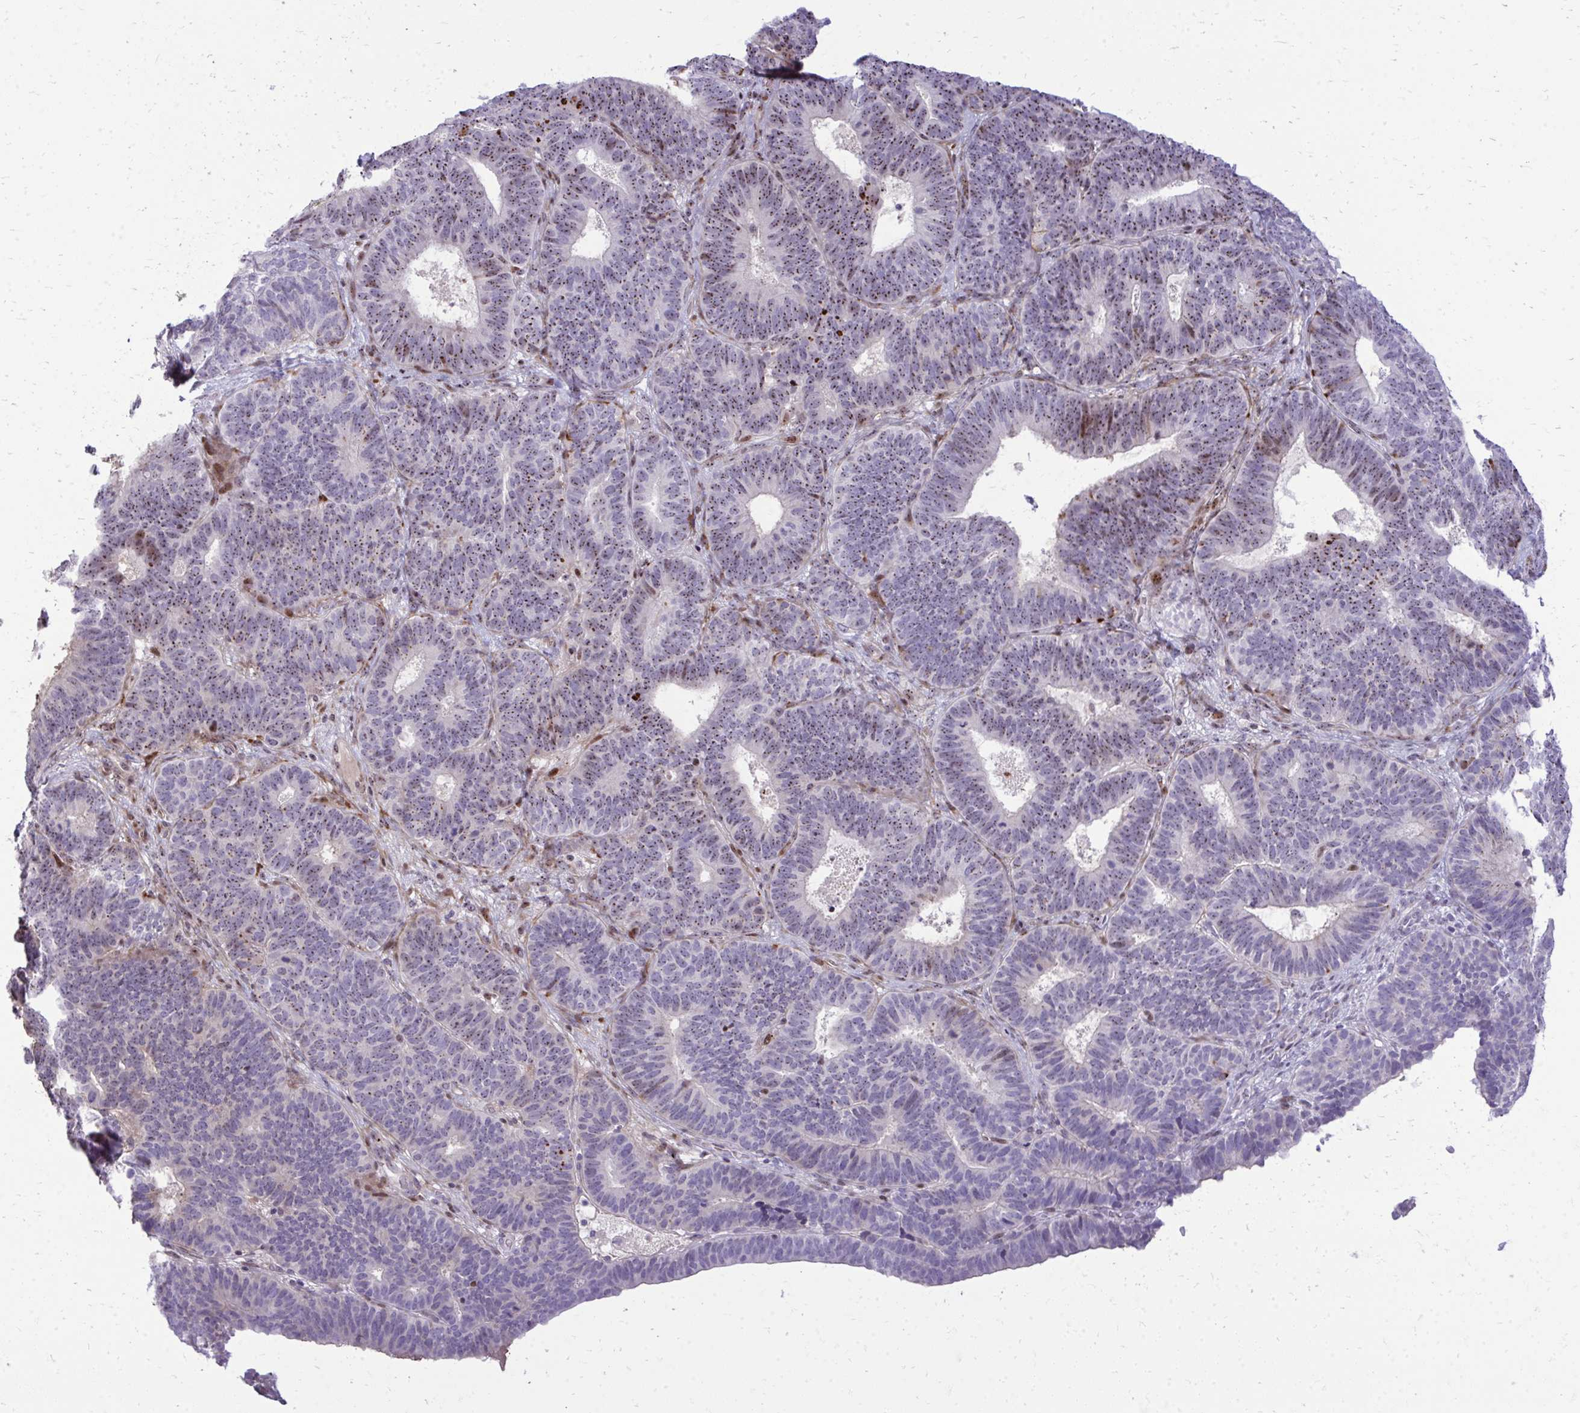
{"staining": {"intensity": "moderate", "quantity": ">75%", "location": "nuclear"}, "tissue": "endometrial cancer", "cell_type": "Tumor cells", "image_type": "cancer", "snomed": [{"axis": "morphology", "description": "Adenocarcinoma, NOS"}, {"axis": "topography", "description": "Endometrium"}], "caption": "This is an image of immunohistochemistry staining of endometrial cancer (adenocarcinoma), which shows moderate positivity in the nuclear of tumor cells.", "gene": "DLX4", "patient": {"sex": "female", "age": 70}}